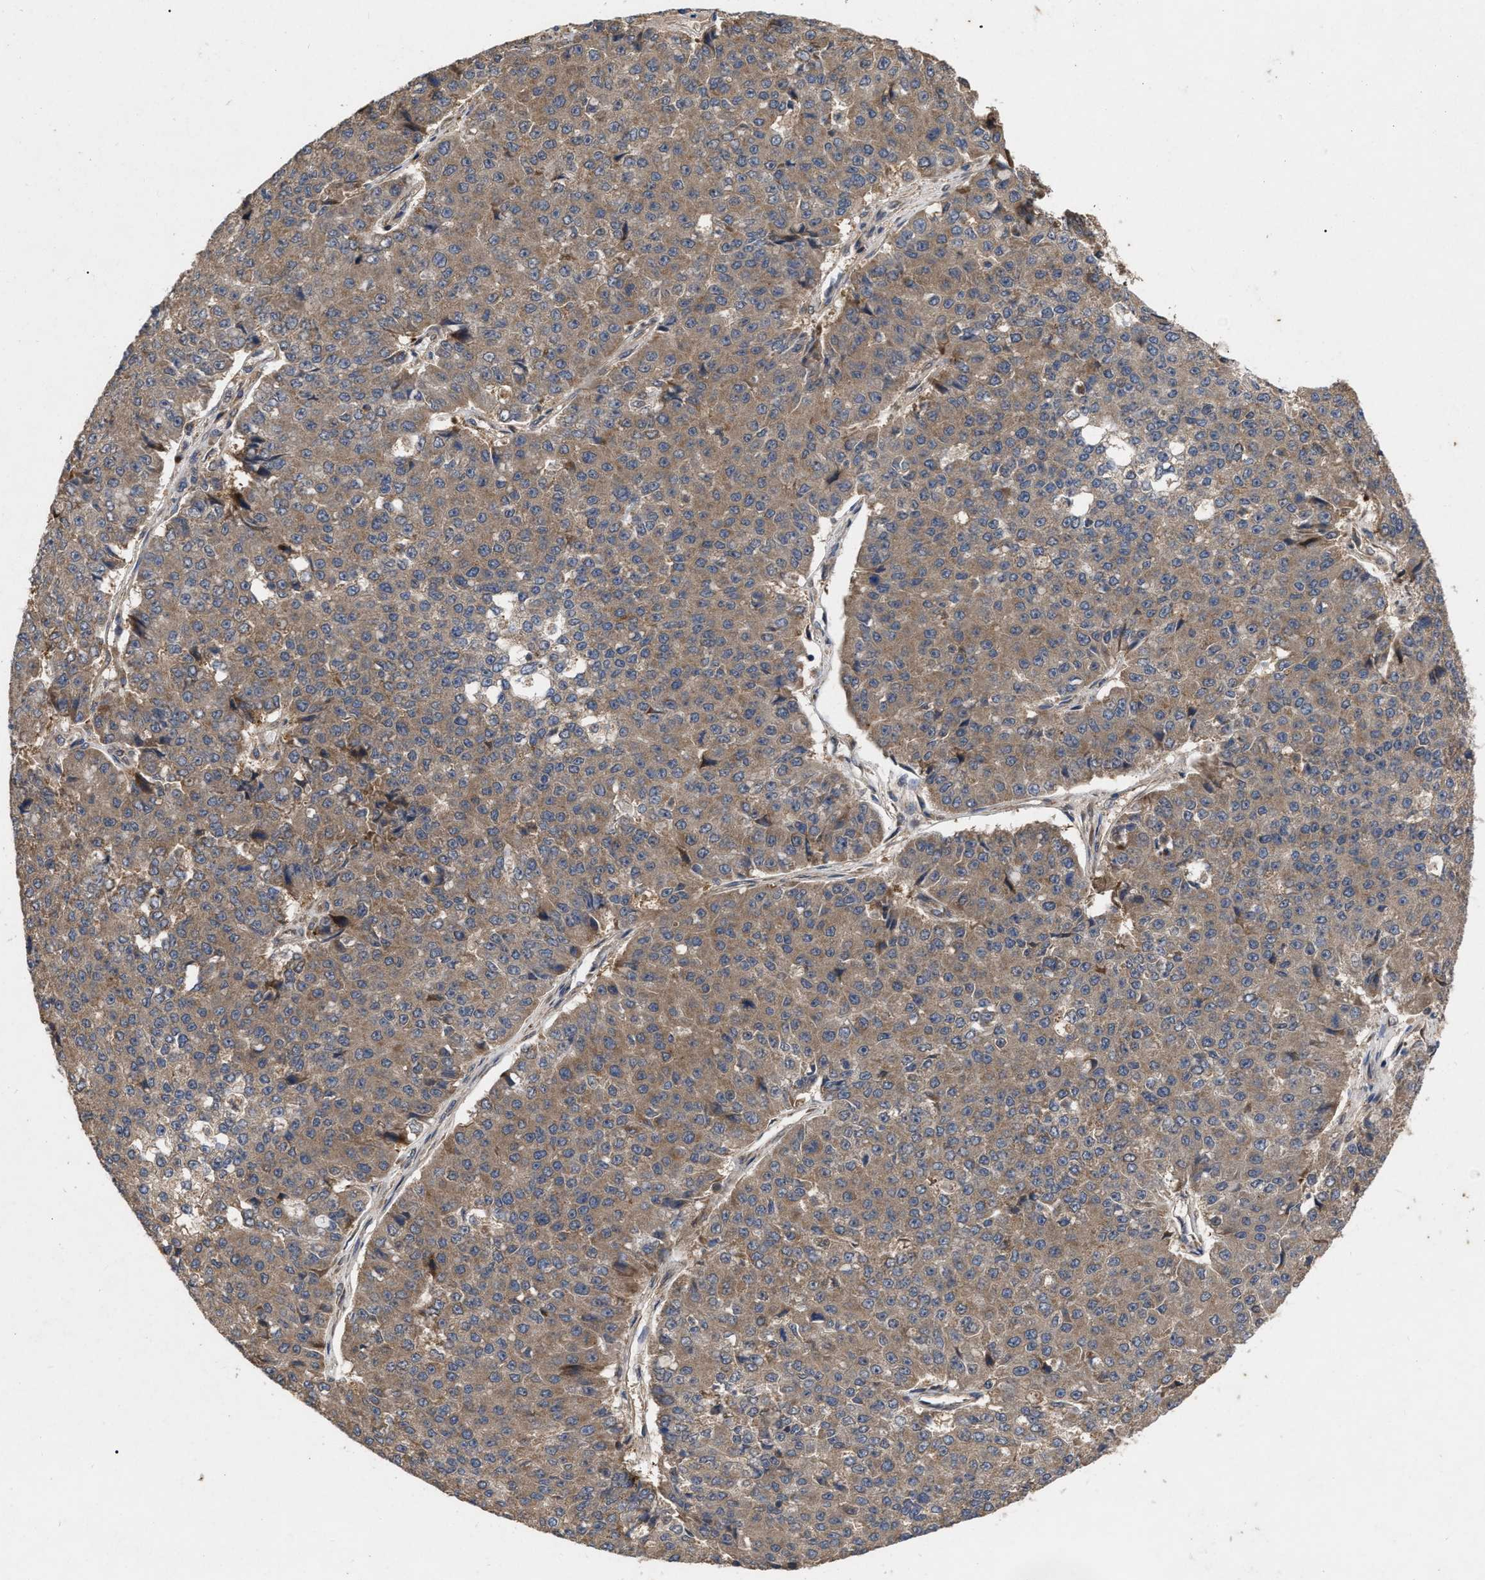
{"staining": {"intensity": "moderate", "quantity": ">75%", "location": "cytoplasmic/membranous"}, "tissue": "pancreatic cancer", "cell_type": "Tumor cells", "image_type": "cancer", "snomed": [{"axis": "morphology", "description": "Adenocarcinoma, NOS"}, {"axis": "topography", "description": "Pancreas"}], "caption": "High-magnification brightfield microscopy of pancreatic cancer stained with DAB (brown) and counterstained with hematoxylin (blue). tumor cells exhibit moderate cytoplasmic/membranous expression is identified in about>75% of cells. (brown staining indicates protein expression, while blue staining denotes nuclei).", "gene": "CDKN2C", "patient": {"sex": "male", "age": 50}}